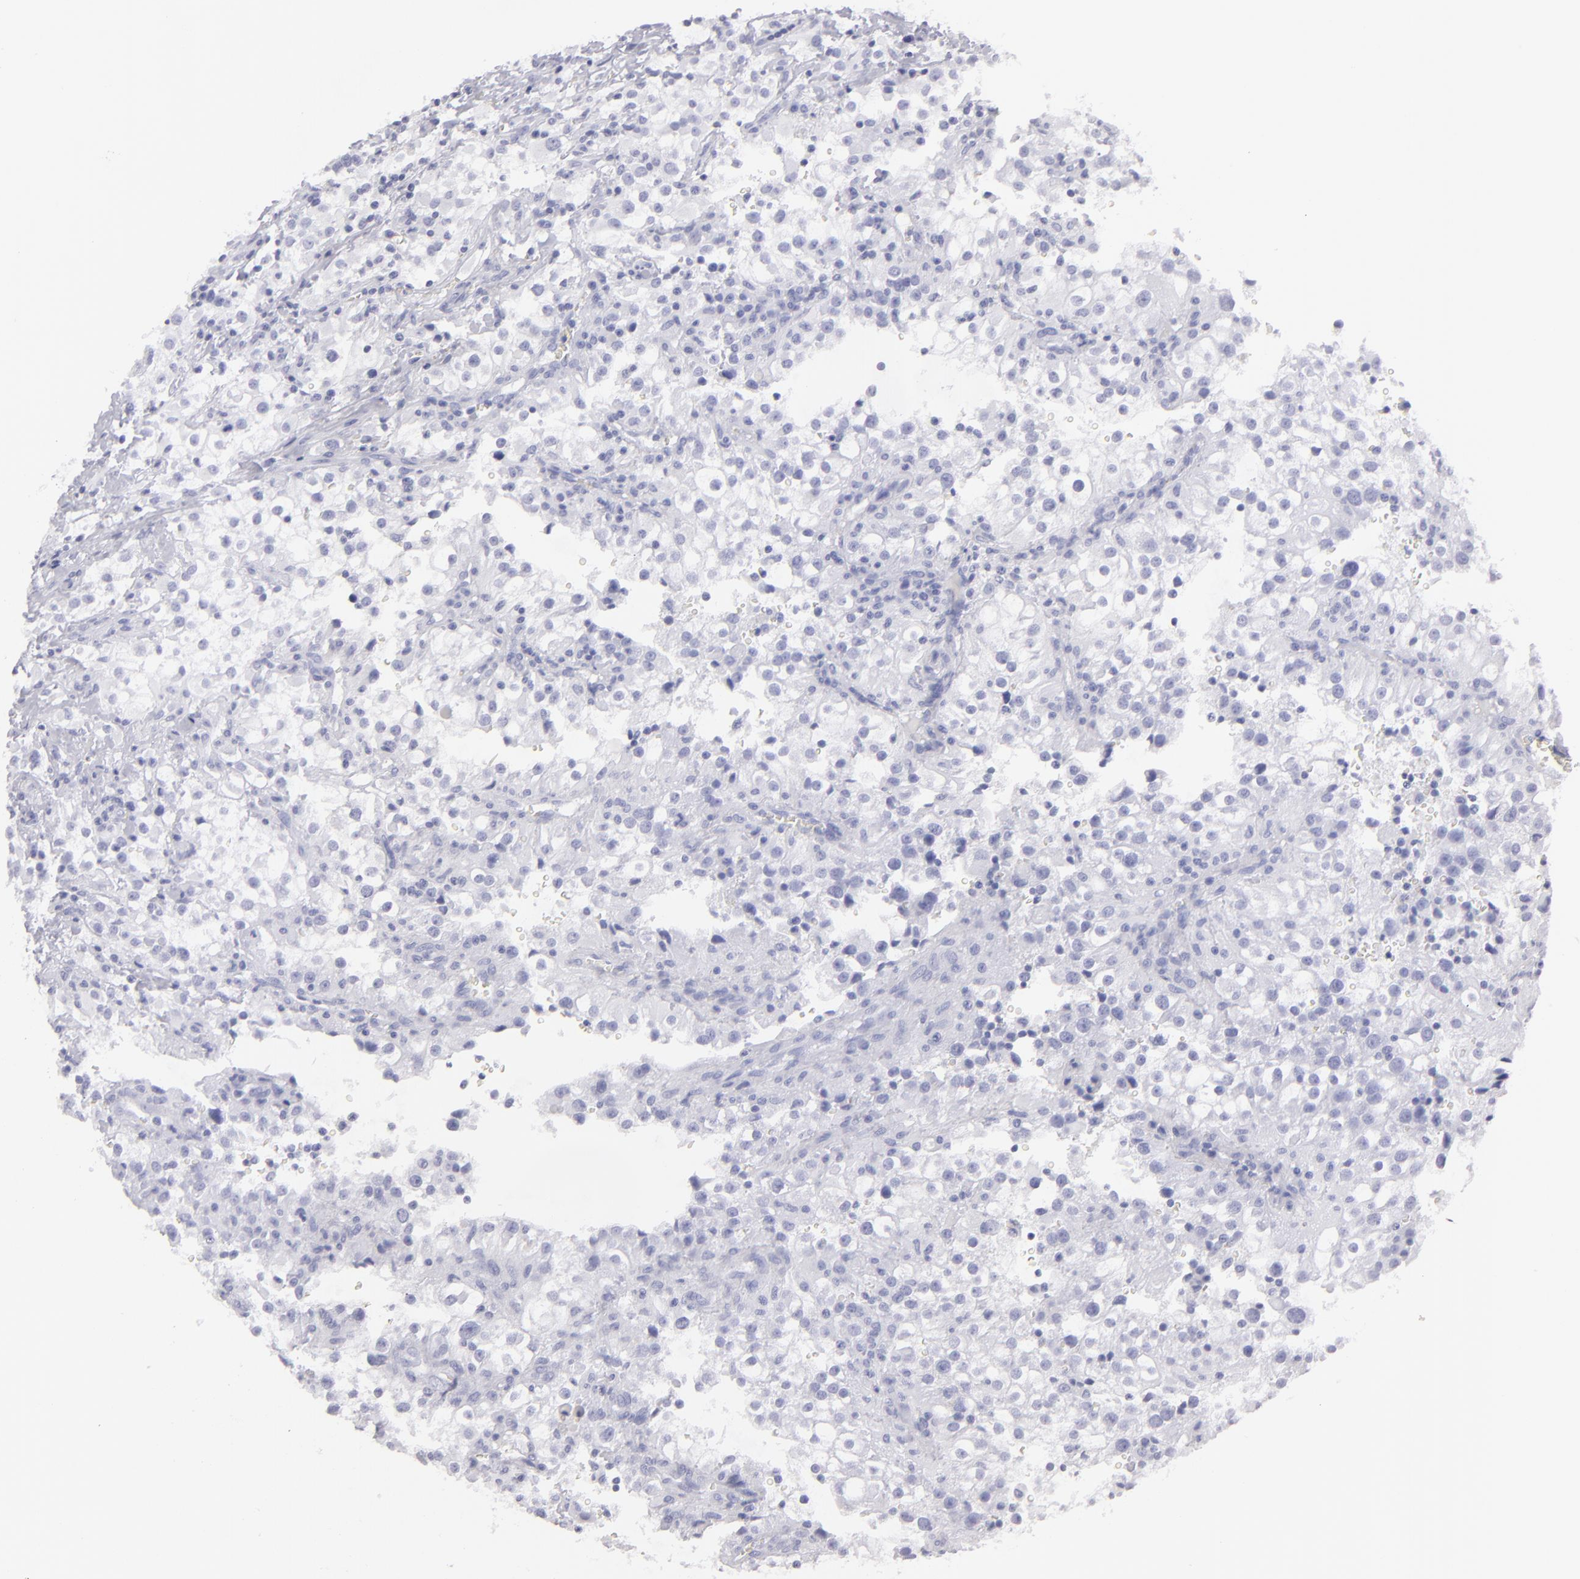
{"staining": {"intensity": "negative", "quantity": "none", "location": "none"}, "tissue": "renal cancer", "cell_type": "Tumor cells", "image_type": "cancer", "snomed": [{"axis": "morphology", "description": "Adenocarcinoma, NOS"}, {"axis": "topography", "description": "Kidney"}], "caption": "The image displays no significant positivity in tumor cells of adenocarcinoma (renal). (DAB immunohistochemistry (IHC) with hematoxylin counter stain).", "gene": "FLG", "patient": {"sex": "female", "age": 52}}